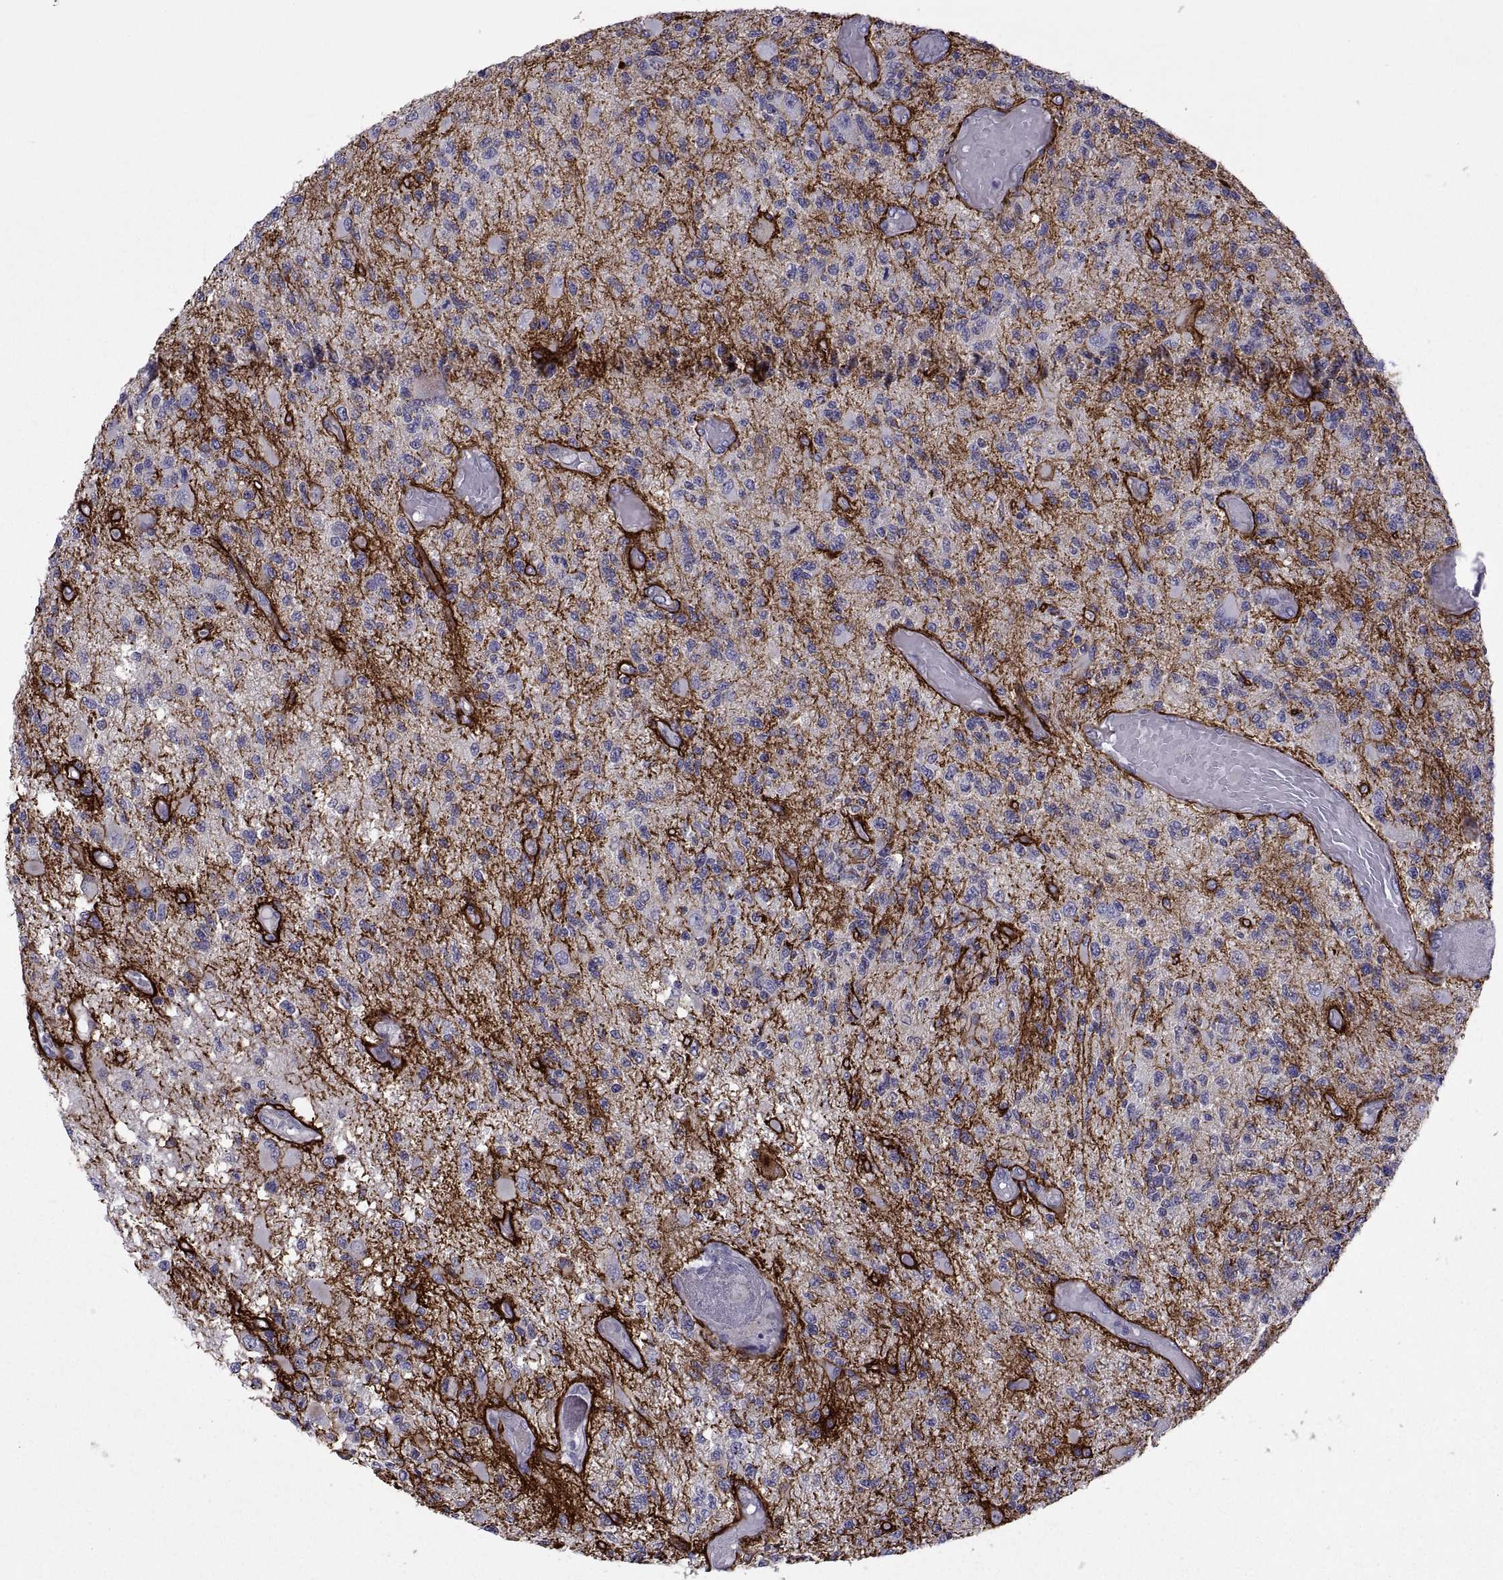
{"staining": {"intensity": "negative", "quantity": "none", "location": "none"}, "tissue": "glioma", "cell_type": "Tumor cells", "image_type": "cancer", "snomed": [{"axis": "morphology", "description": "Glioma, malignant, High grade"}, {"axis": "topography", "description": "Brain"}], "caption": "This is a photomicrograph of IHC staining of glioma, which shows no staining in tumor cells.", "gene": "TMEM158", "patient": {"sex": "female", "age": 63}}